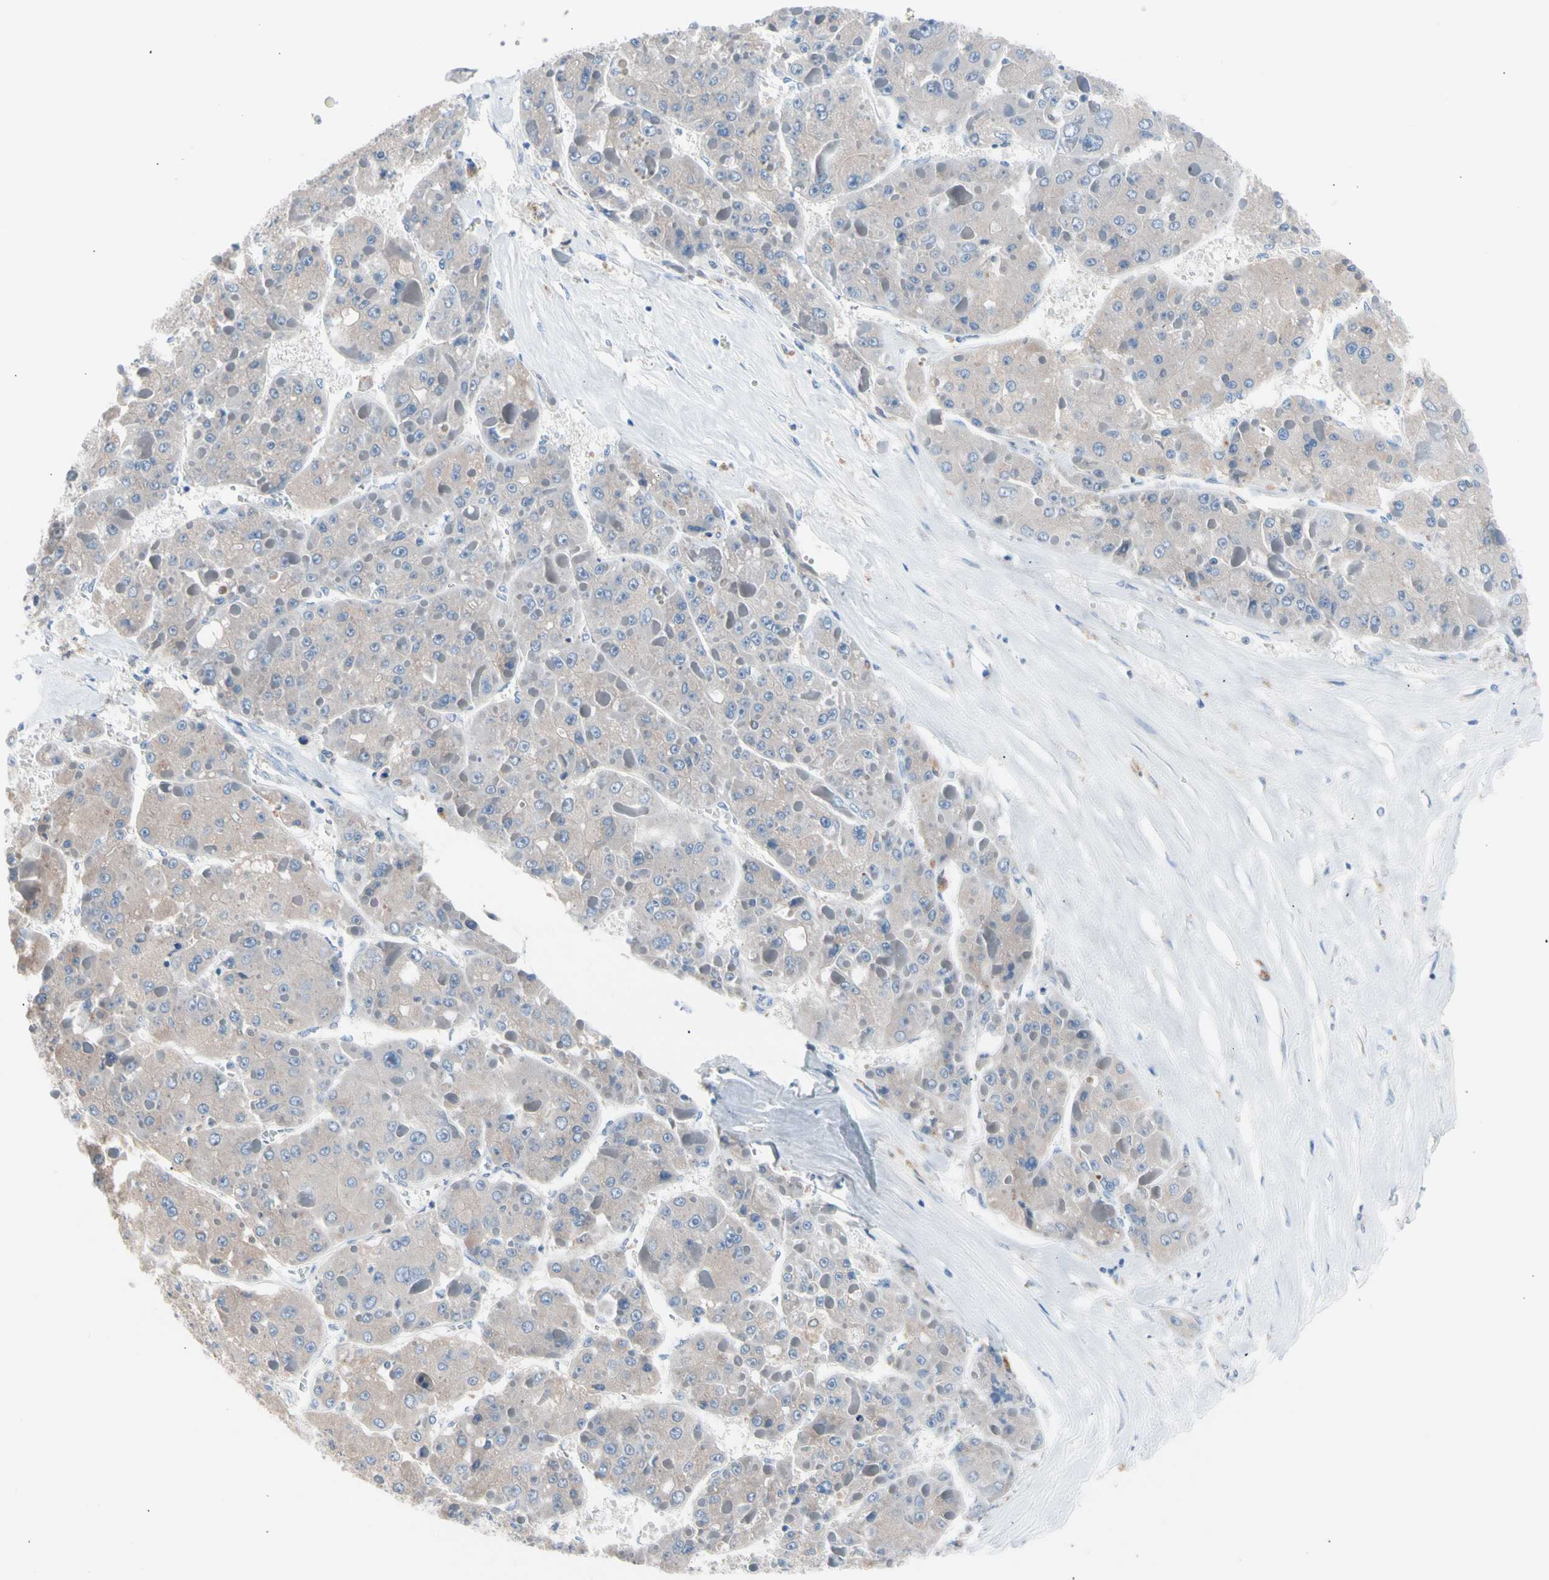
{"staining": {"intensity": "weak", "quantity": "25%-75%", "location": "cytoplasmic/membranous"}, "tissue": "liver cancer", "cell_type": "Tumor cells", "image_type": "cancer", "snomed": [{"axis": "morphology", "description": "Carcinoma, Hepatocellular, NOS"}, {"axis": "topography", "description": "Liver"}], "caption": "DAB immunohistochemical staining of human hepatocellular carcinoma (liver) reveals weak cytoplasmic/membranous protein expression in approximately 25%-75% of tumor cells.", "gene": "CASQ1", "patient": {"sex": "female", "age": 73}}